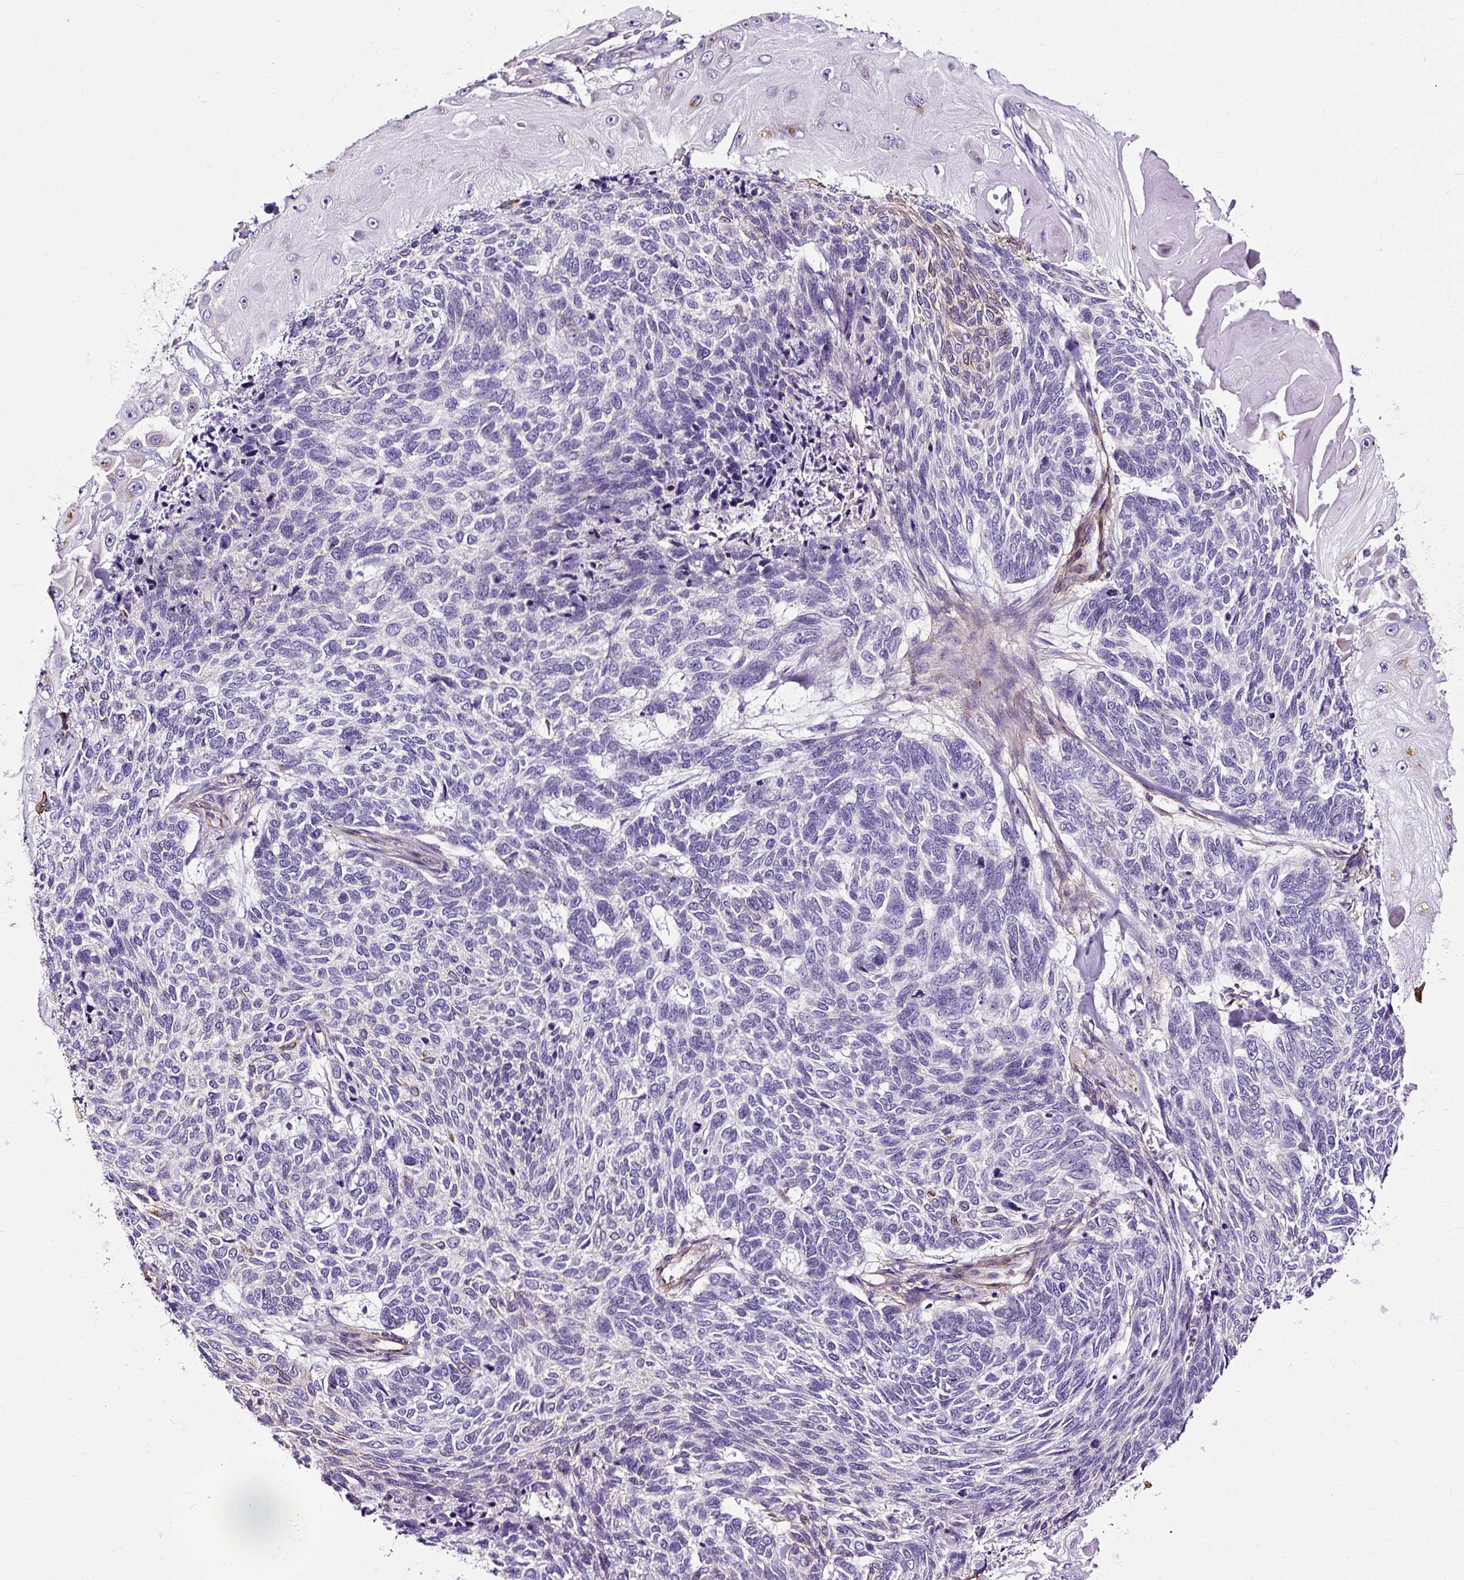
{"staining": {"intensity": "negative", "quantity": "none", "location": "none"}, "tissue": "skin cancer", "cell_type": "Tumor cells", "image_type": "cancer", "snomed": [{"axis": "morphology", "description": "Basal cell carcinoma"}, {"axis": "topography", "description": "Skin"}], "caption": "The immunohistochemistry (IHC) image has no significant positivity in tumor cells of skin cancer (basal cell carcinoma) tissue. Nuclei are stained in blue.", "gene": "SLC7A8", "patient": {"sex": "female", "age": 65}}